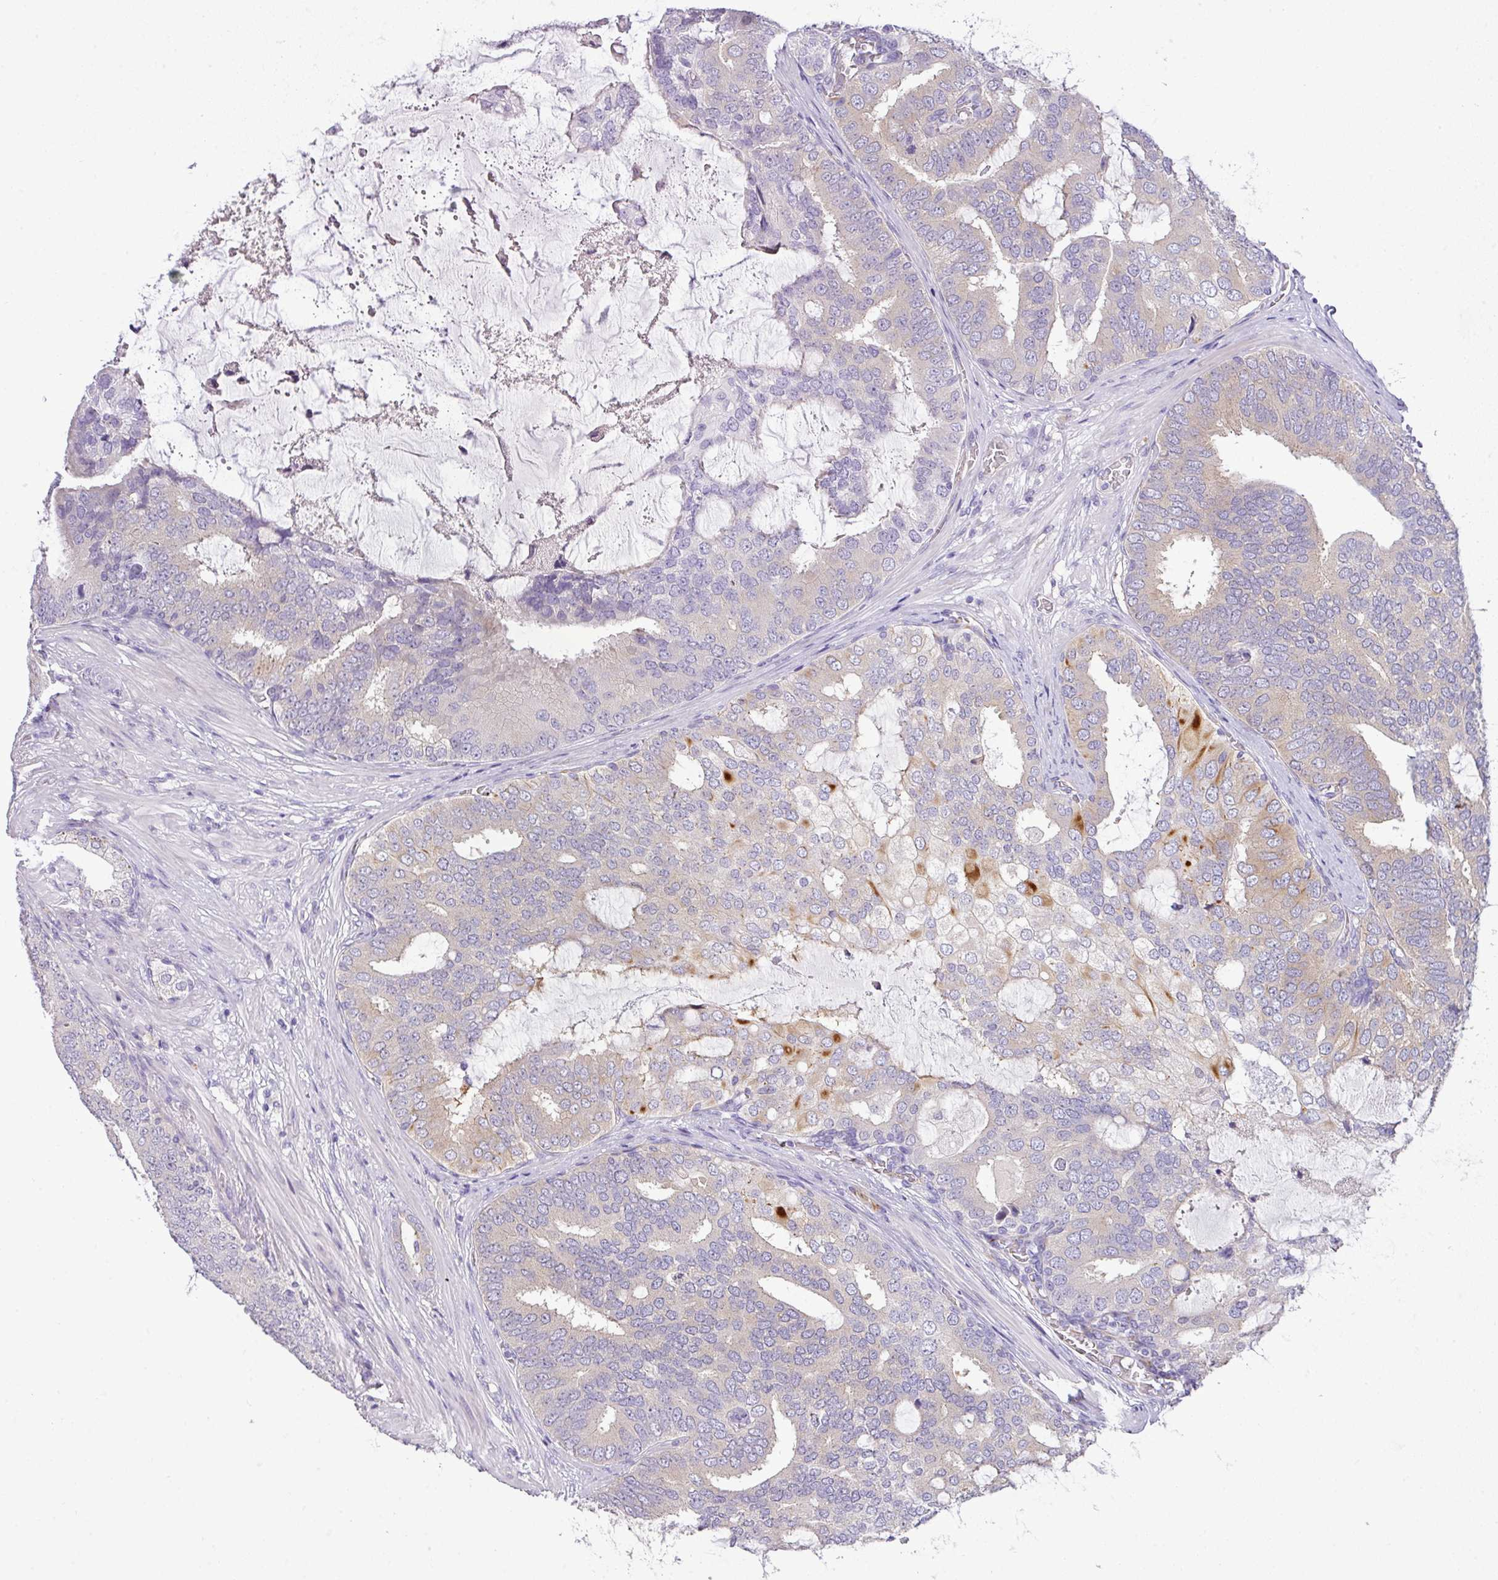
{"staining": {"intensity": "moderate", "quantity": "<25%", "location": "cytoplasmic/membranous"}, "tissue": "prostate cancer", "cell_type": "Tumor cells", "image_type": "cancer", "snomed": [{"axis": "morphology", "description": "Adenocarcinoma, High grade"}, {"axis": "topography", "description": "Prostate"}], "caption": "Prostate cancer (high-grade adenocarcinoma) stained with DAB (3,3'-diaminobenzidine) IHC shows low levels of moderate cytoplasmic/membranous positivity in approximately <25% of tumor cells. Using DAB (brown) and hematoxylin (blue) stains, captured at high magnification using brightfield microscopy.", "gene": "ENSG00000273748", "patient": {"sex": "male", "age": 55}}